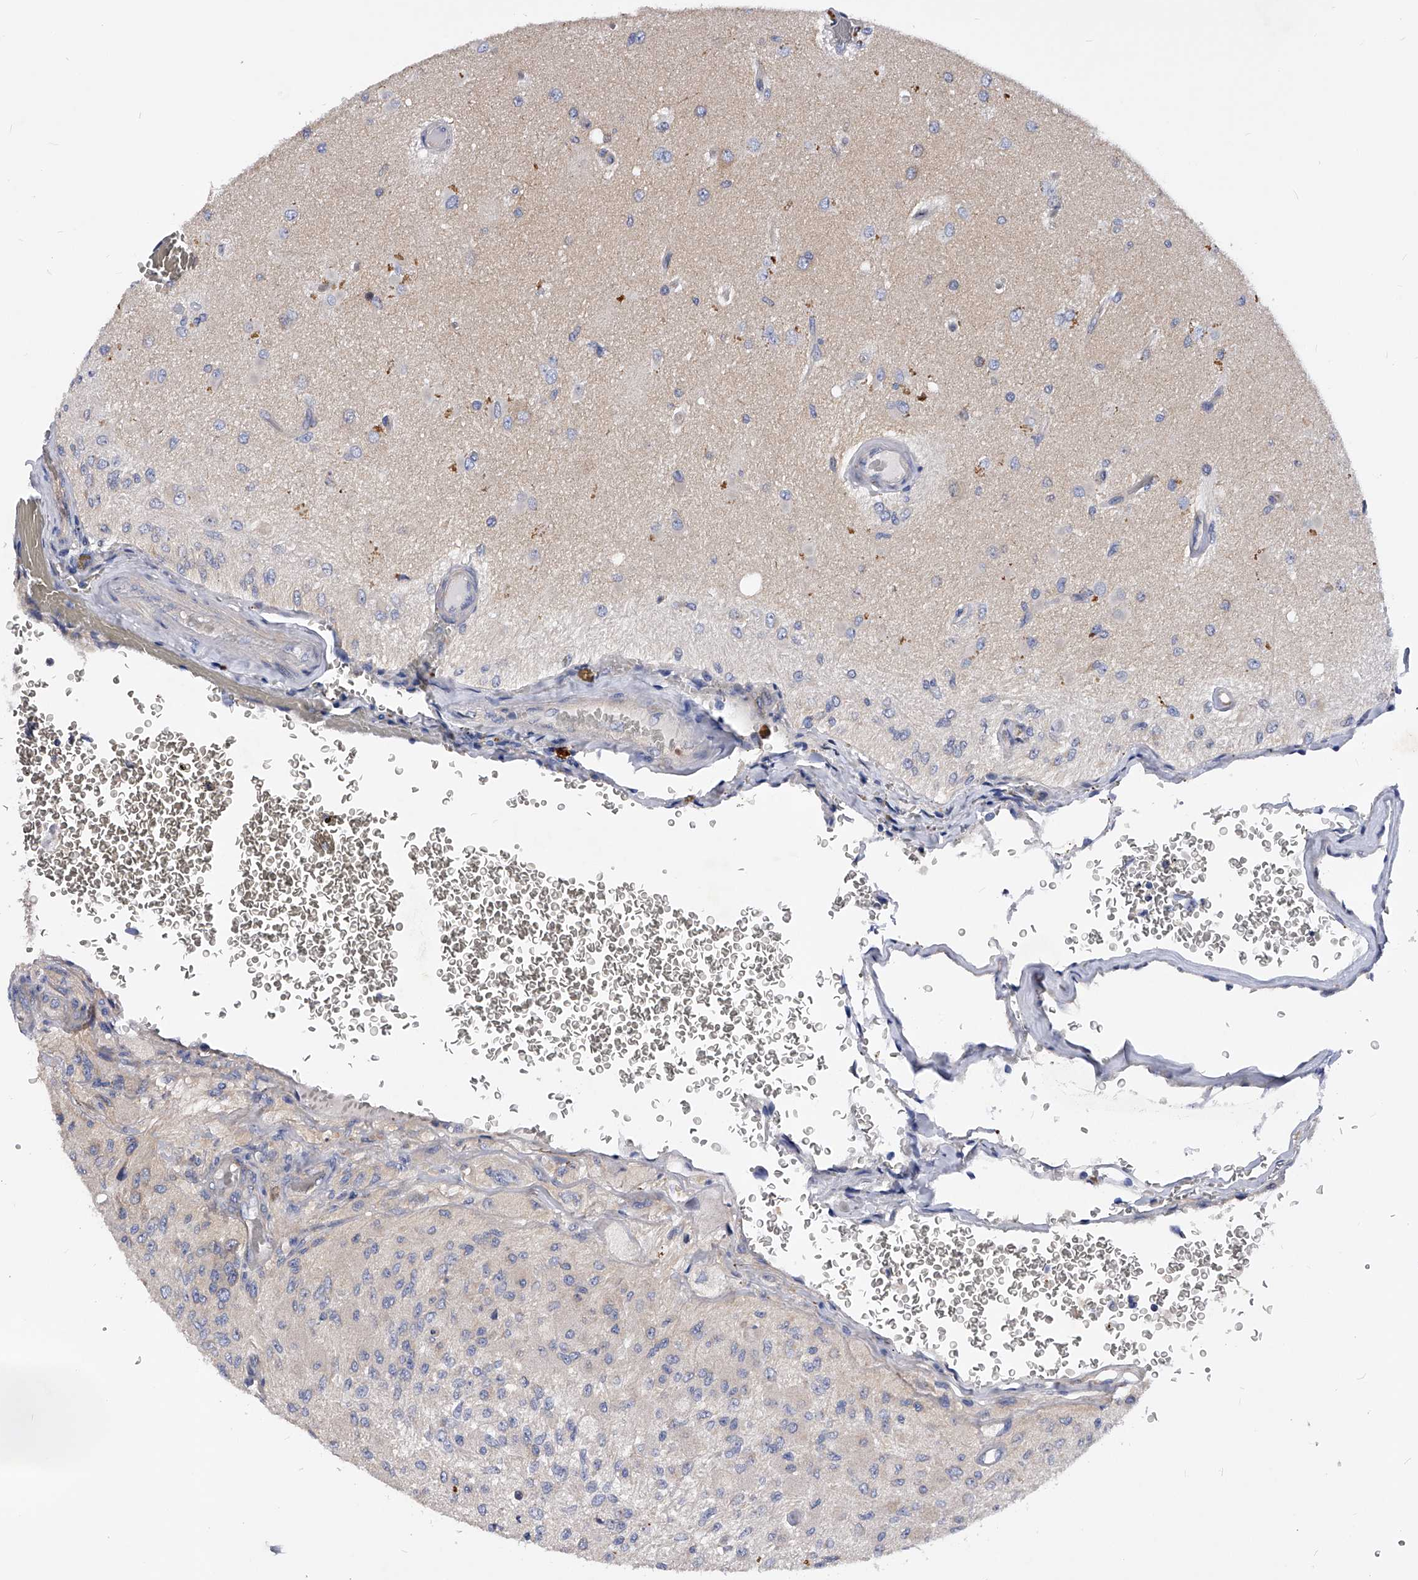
{"staining": {"intensity": "negative", "quantity": "none", "location": "none"}, "tissue": "glioma", "cell_type": "Tumor cells", "image_type": "cancer", "snomed": [{"axis": "morphology", "description": "Normal tissue, NOS"}, {"axis": "morphology", "description": "Glioma, malignant, High grade"}, {"axis": "topography", "description": "Cerebral cortex"}], "caption": "Immunohistochemistry image of human glioma stained for a protein (brown), which exhibits no staining in tumor cells.", "gene": "PPP5C", "patient": {"sex": "male", "age": 77}}